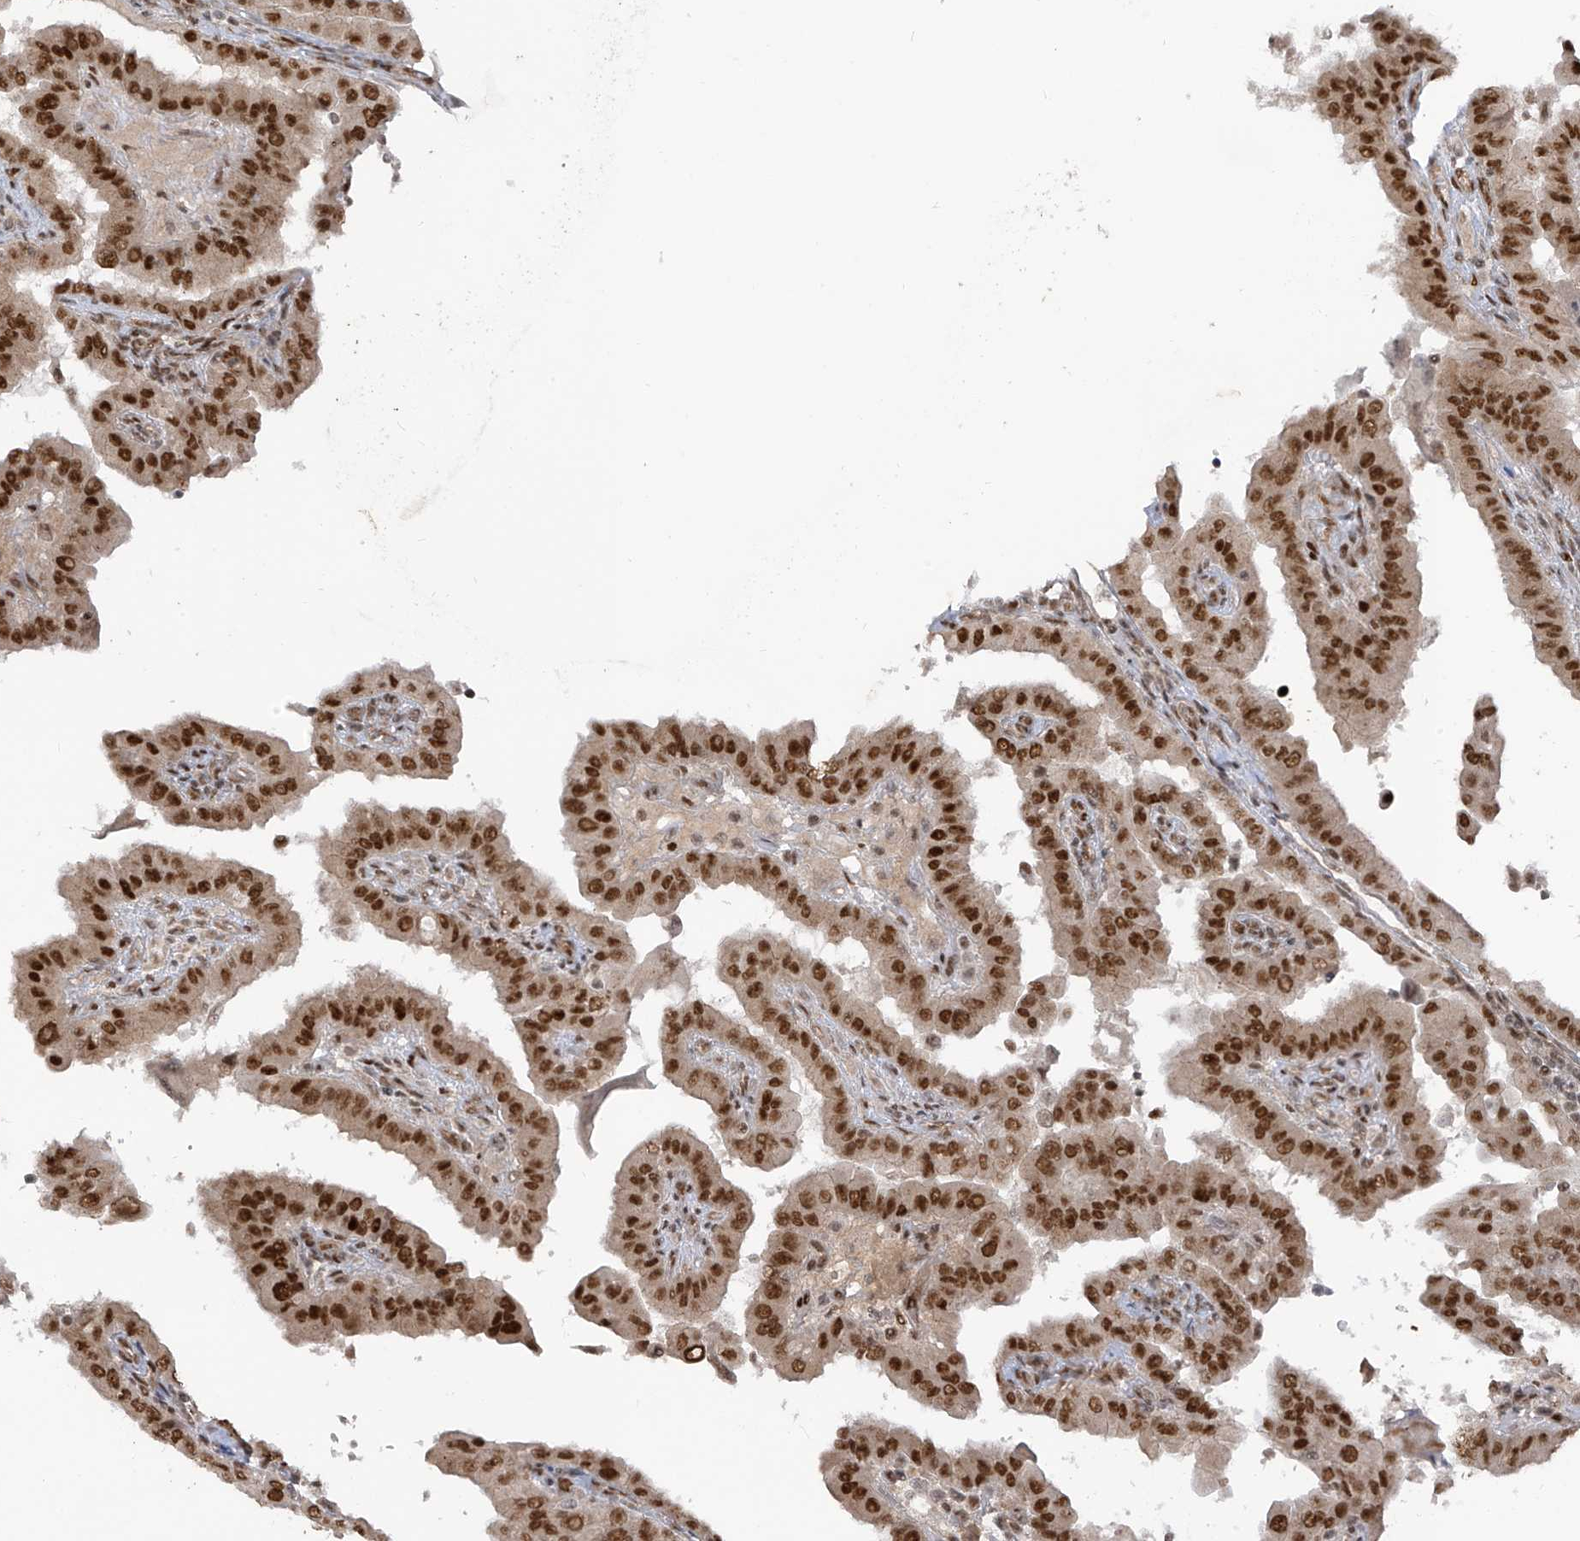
{"staining": {"intensity": "strong", "quantity": ">75%", "location": "nuclear"}, "tissue": "thyroid cancer", "cell_type": "Tumor cells", "image_type": "cancer", "snomed": [{"axis": "morphology", "description": "Papillary adenocarcinoma, NOS"}, {"axis": "topography", "description": "Thyroid gland"}], "caption": "Thyroid papillary adenocarcinoma was stained to show a protein in brown. There is high levels of strong nuclear staining in approximately >75% of tumor cells.", "gene": "ARHGEF3", "patient": {"sex": "male", "age": 33}}